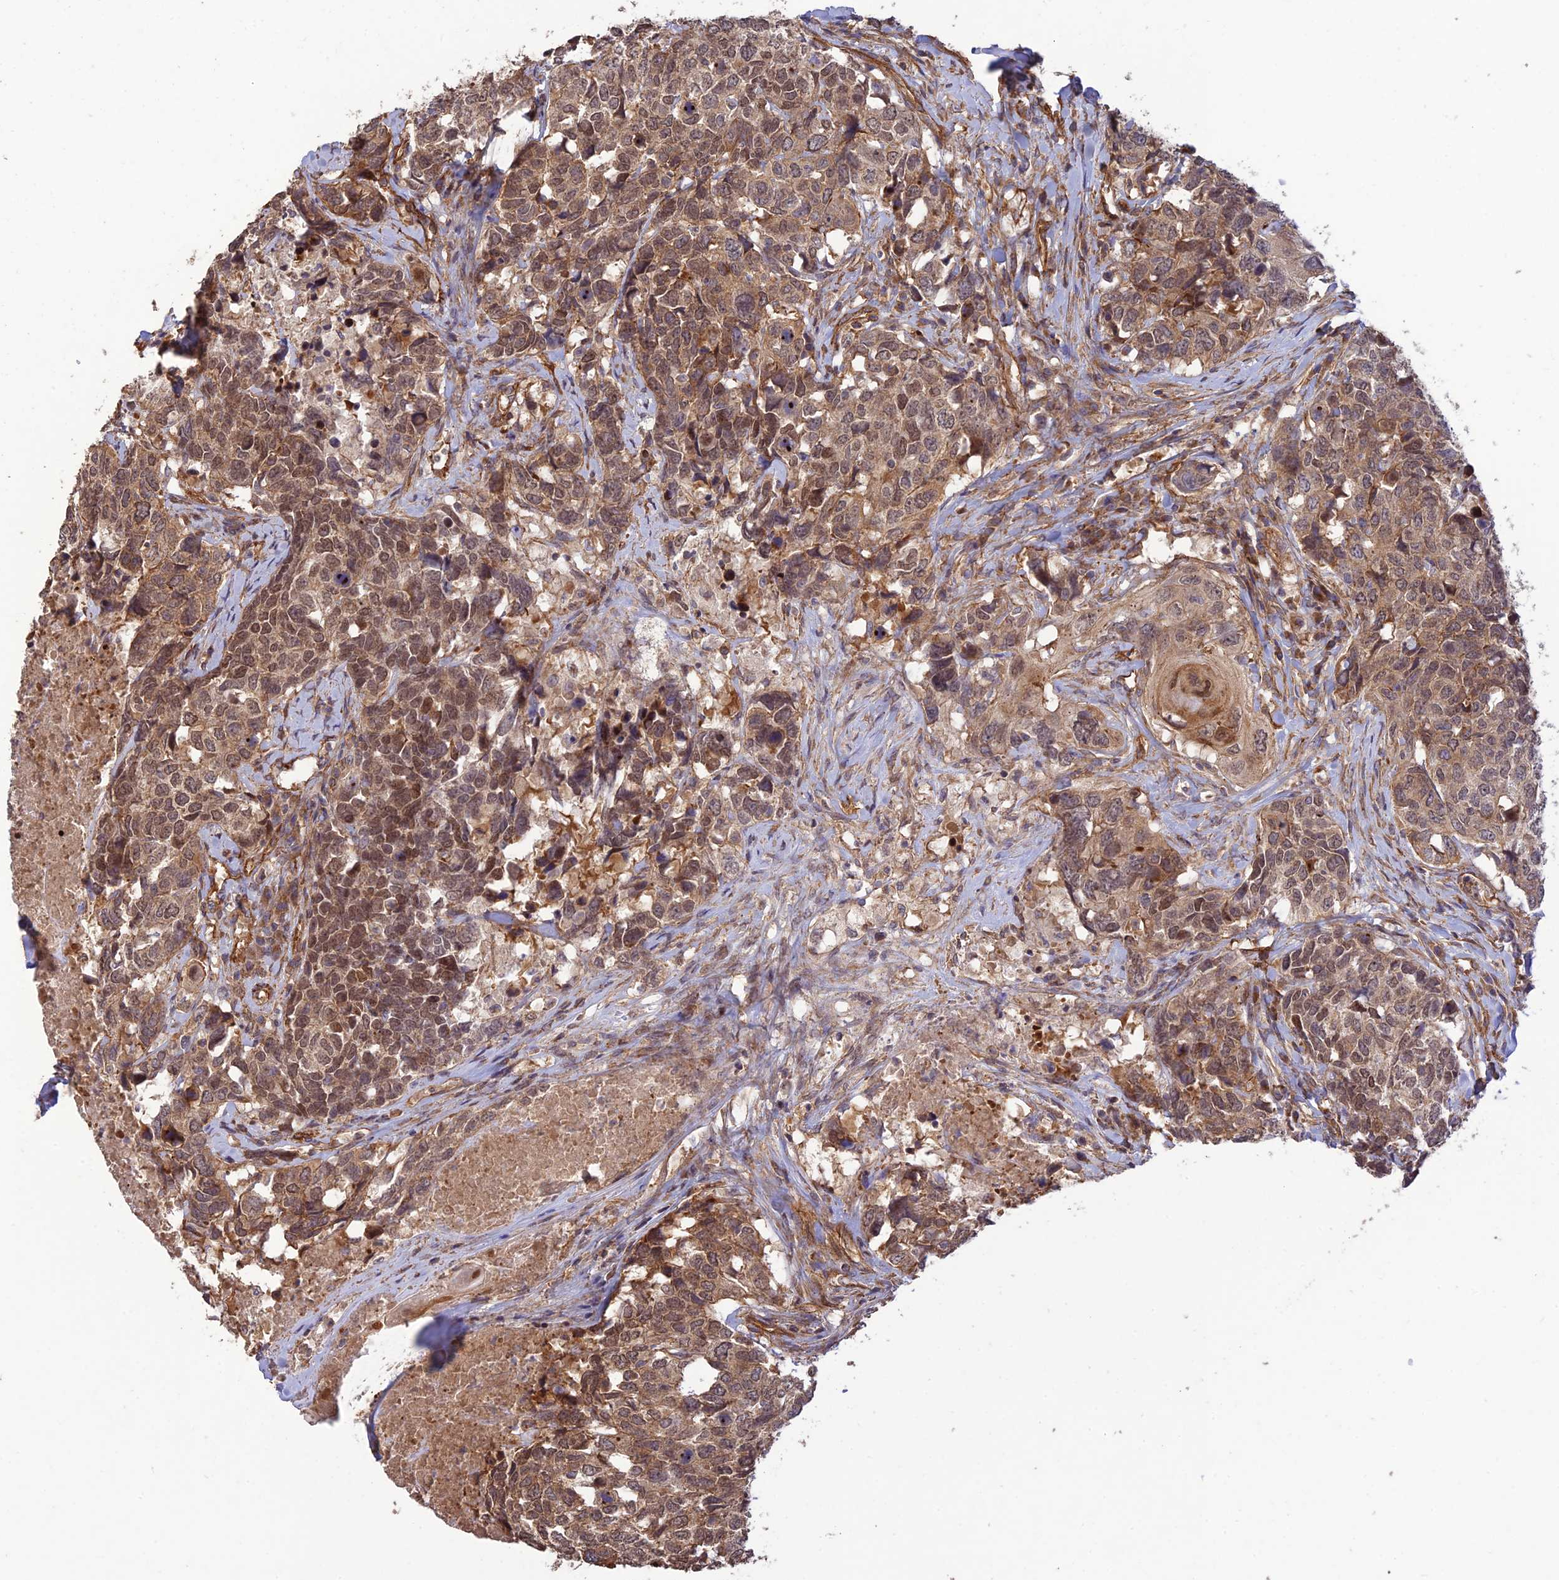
{"staining": {"intensity": "moderate", "quantity": ">75%", "location": "cytoplasmic/membranous,nuclear"}, "tissue": "head and neck cancer", "cell_type": "Tumor cells", "image_type": "cancer", "snomed": [{"axis": "morphology", "description": "Squamous cell carcinoma, NOS"}, {"axis": "topography", "description": "Head-Neck"}], "caption": "A photomicrograph of human squamous cell carcinoma (head and neck) stained for a protein displays moderate cytoplasmic/membranous and nuclear brown staining in tumor cells.", "gene": "HOMER2", "patient": {"sex": "male", "age": 66}}